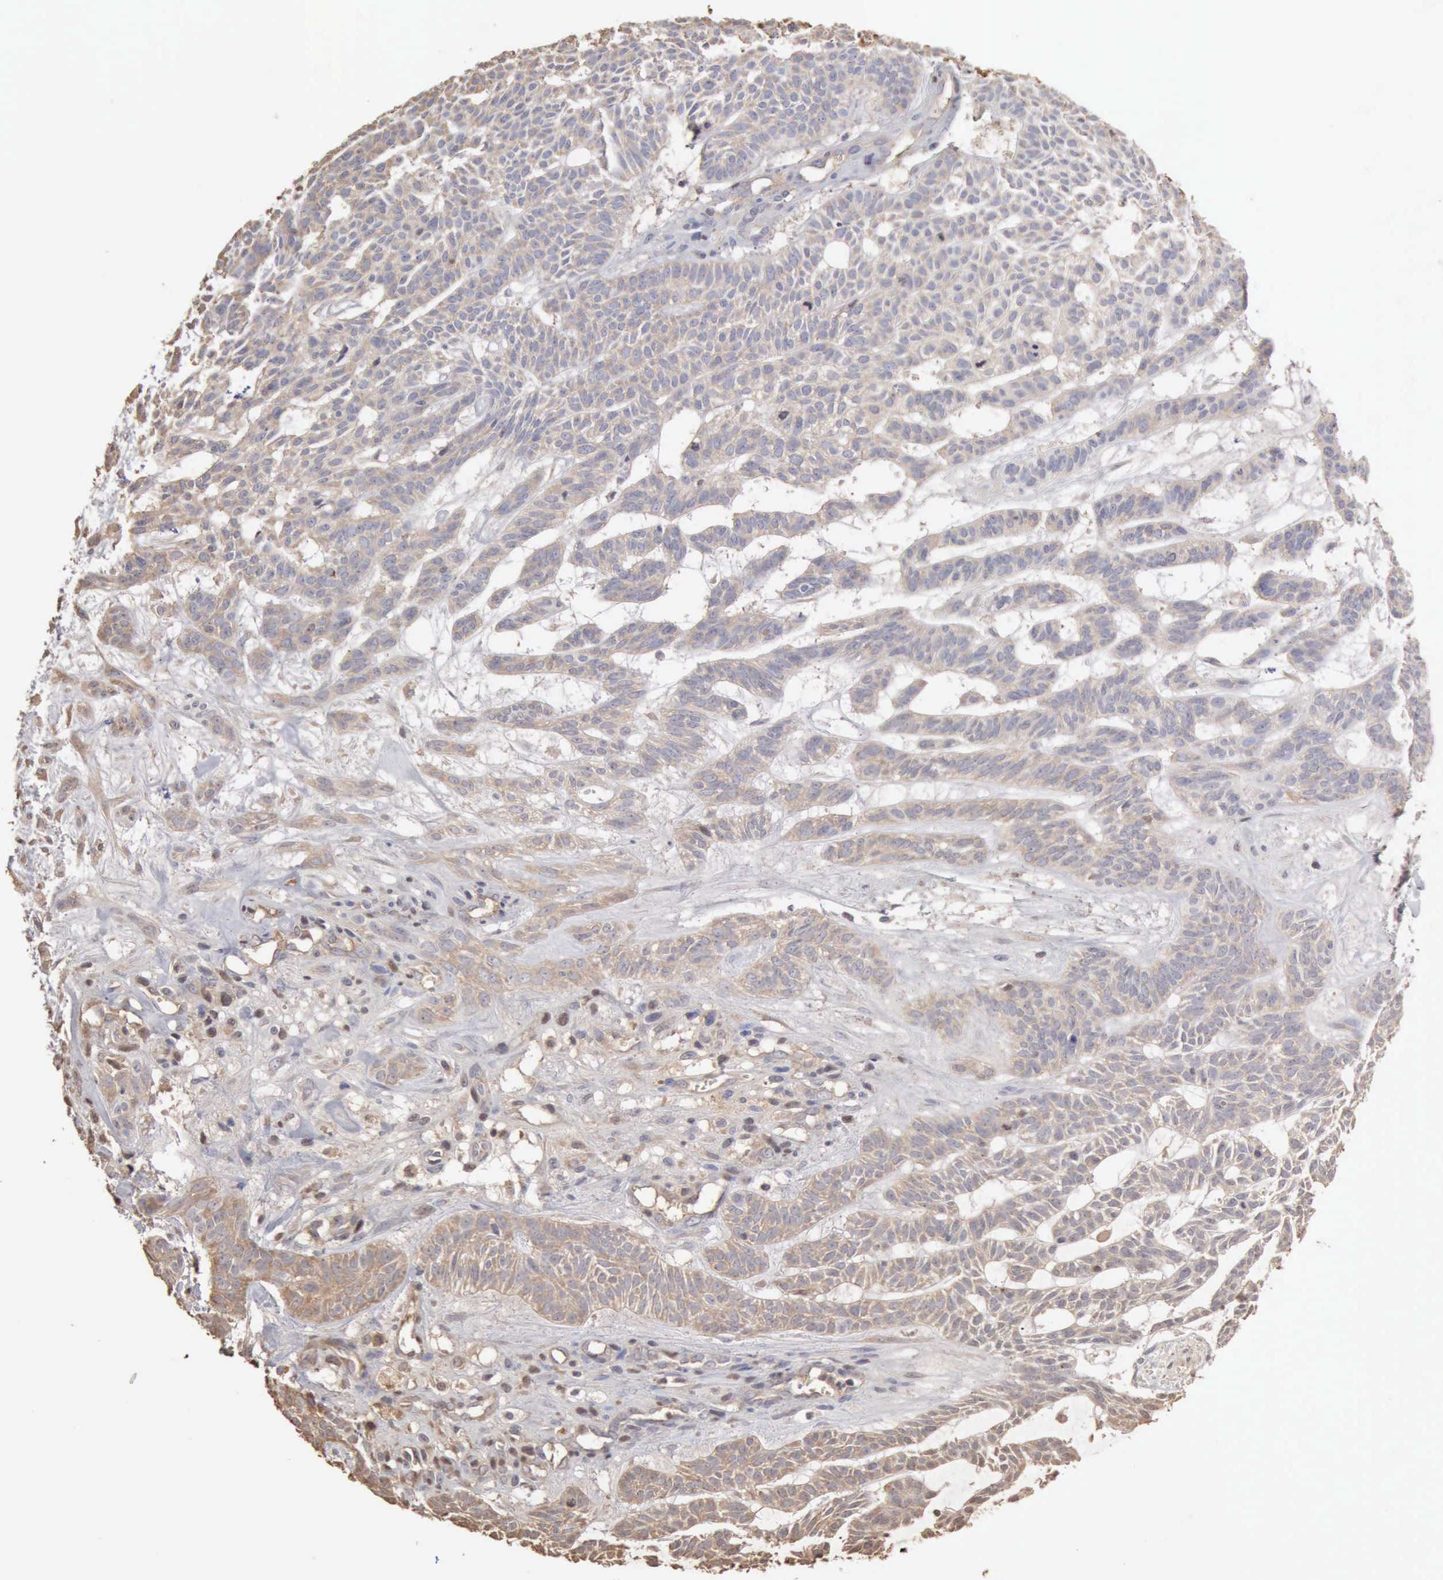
{"staining": {"intensity": "negative", "quantity": "none", "location": "none"}, "tissue": "skin cancer", "cell_type": "Tumor cells", "image_type": "cancer", "snomed": [{"axis": "morphology", "description": "Basal cell carcinoma"}, {"axis": "topography", "description": "Skin"}], "caption": "DAB immunohistochemical staining of basal cell carcinoma (skin) shows no significant positivity in tumor cells.", "gene": "SERPINA1", "patient": {"sex": "male", "age": 75}}